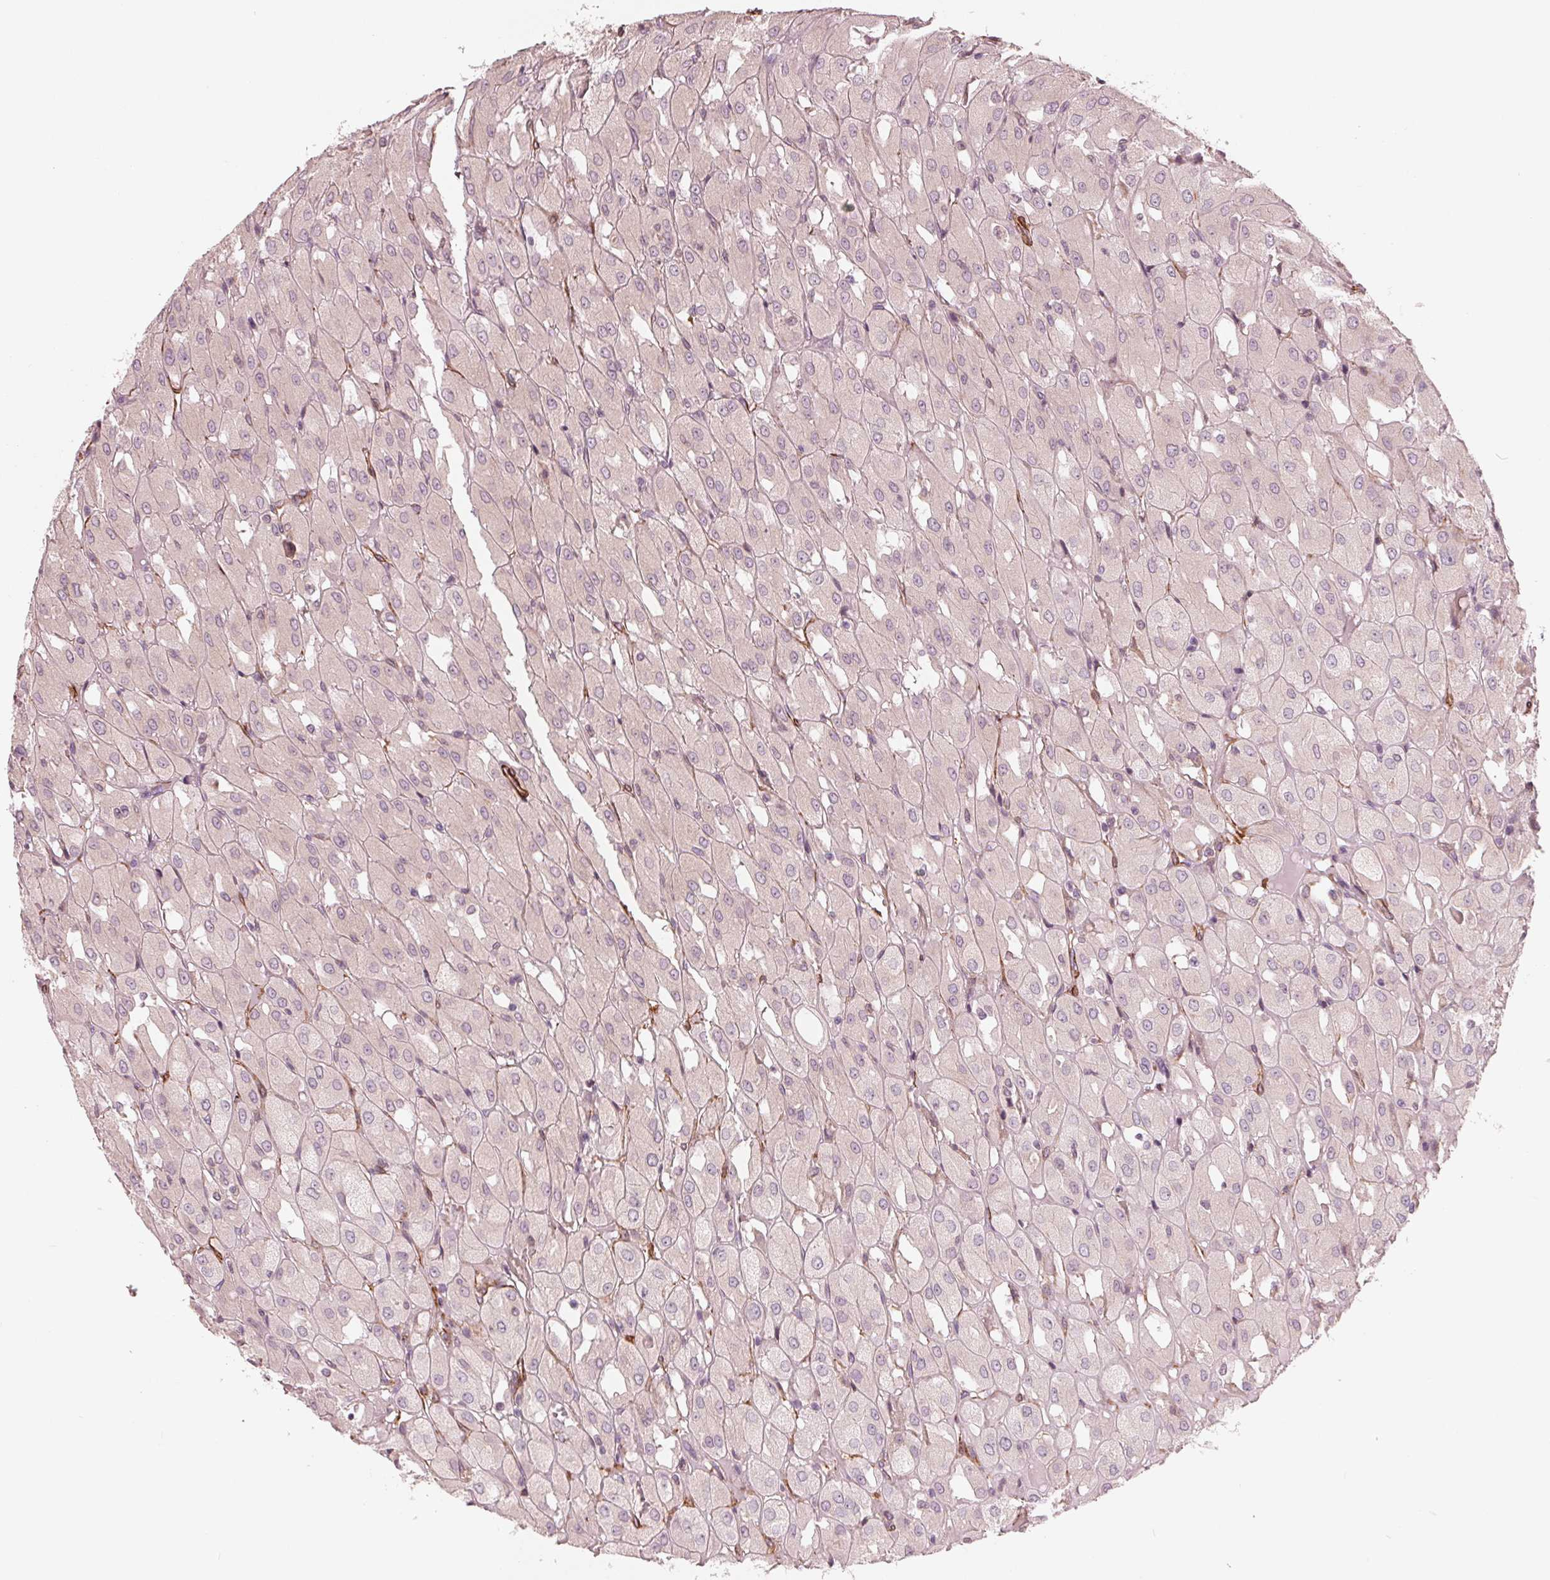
{"staining": {"intensity": "negative", "quantity": "none", "location": "none"}, "tissue": "renal cancer", "cell_type": "Tumor cells", "image_type": "cancer", "snomed": [{"axis": "morphology", "description": "Adenocarcinoma, NOS"}, {"axis": "topography", "description": "Kidney"}], "caption": "Immunohistochemistry (IHC) of renal cancer shows no positivity in tumor cells.", "gene": "MIER3", "patient": {"sex": "male", "age": 72}}